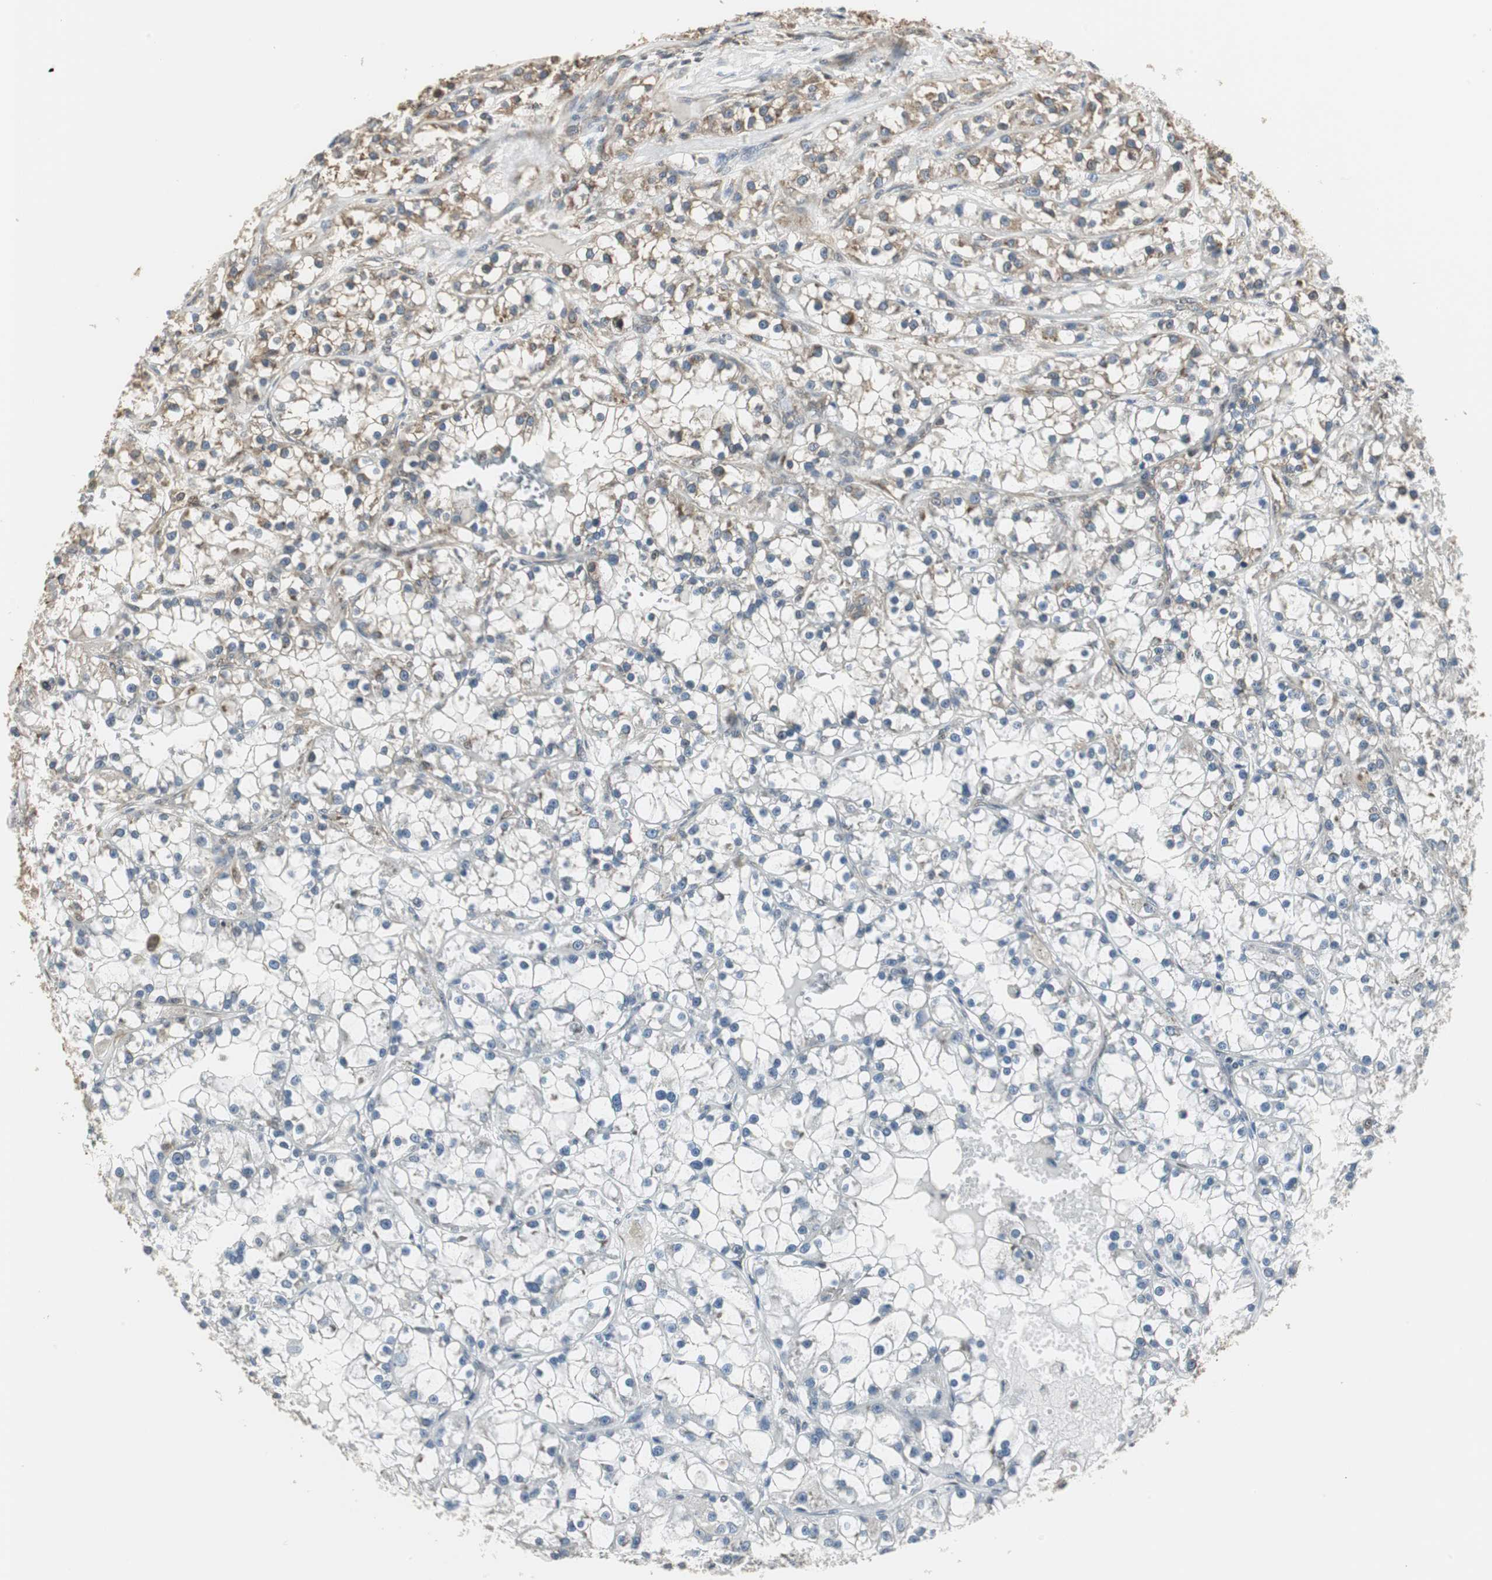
{"staining": {"intensity": "weak", "quantity": "25%-75%", "location": "cytoplasmic/membranous"}, "tissue": "renal cancer", "cell_type": "Tumor cells", "image_type": "cancer", "snomed": [{"axis": "morphology", "description": "Adenocarcinoma, NOS"}, {"axis": "topography", "description": "Kidney"}], "caption": "Immunohistochemical staining of renal cancer displays low levels of weak cytoplasmic/membranous positivity in about 25%-75% of tumor cells. Ihc stains the protein of interest in brown and the nuclei are stained blue.", "gene": "CCT5", "patient": {"sex": "female", "age": 52}}